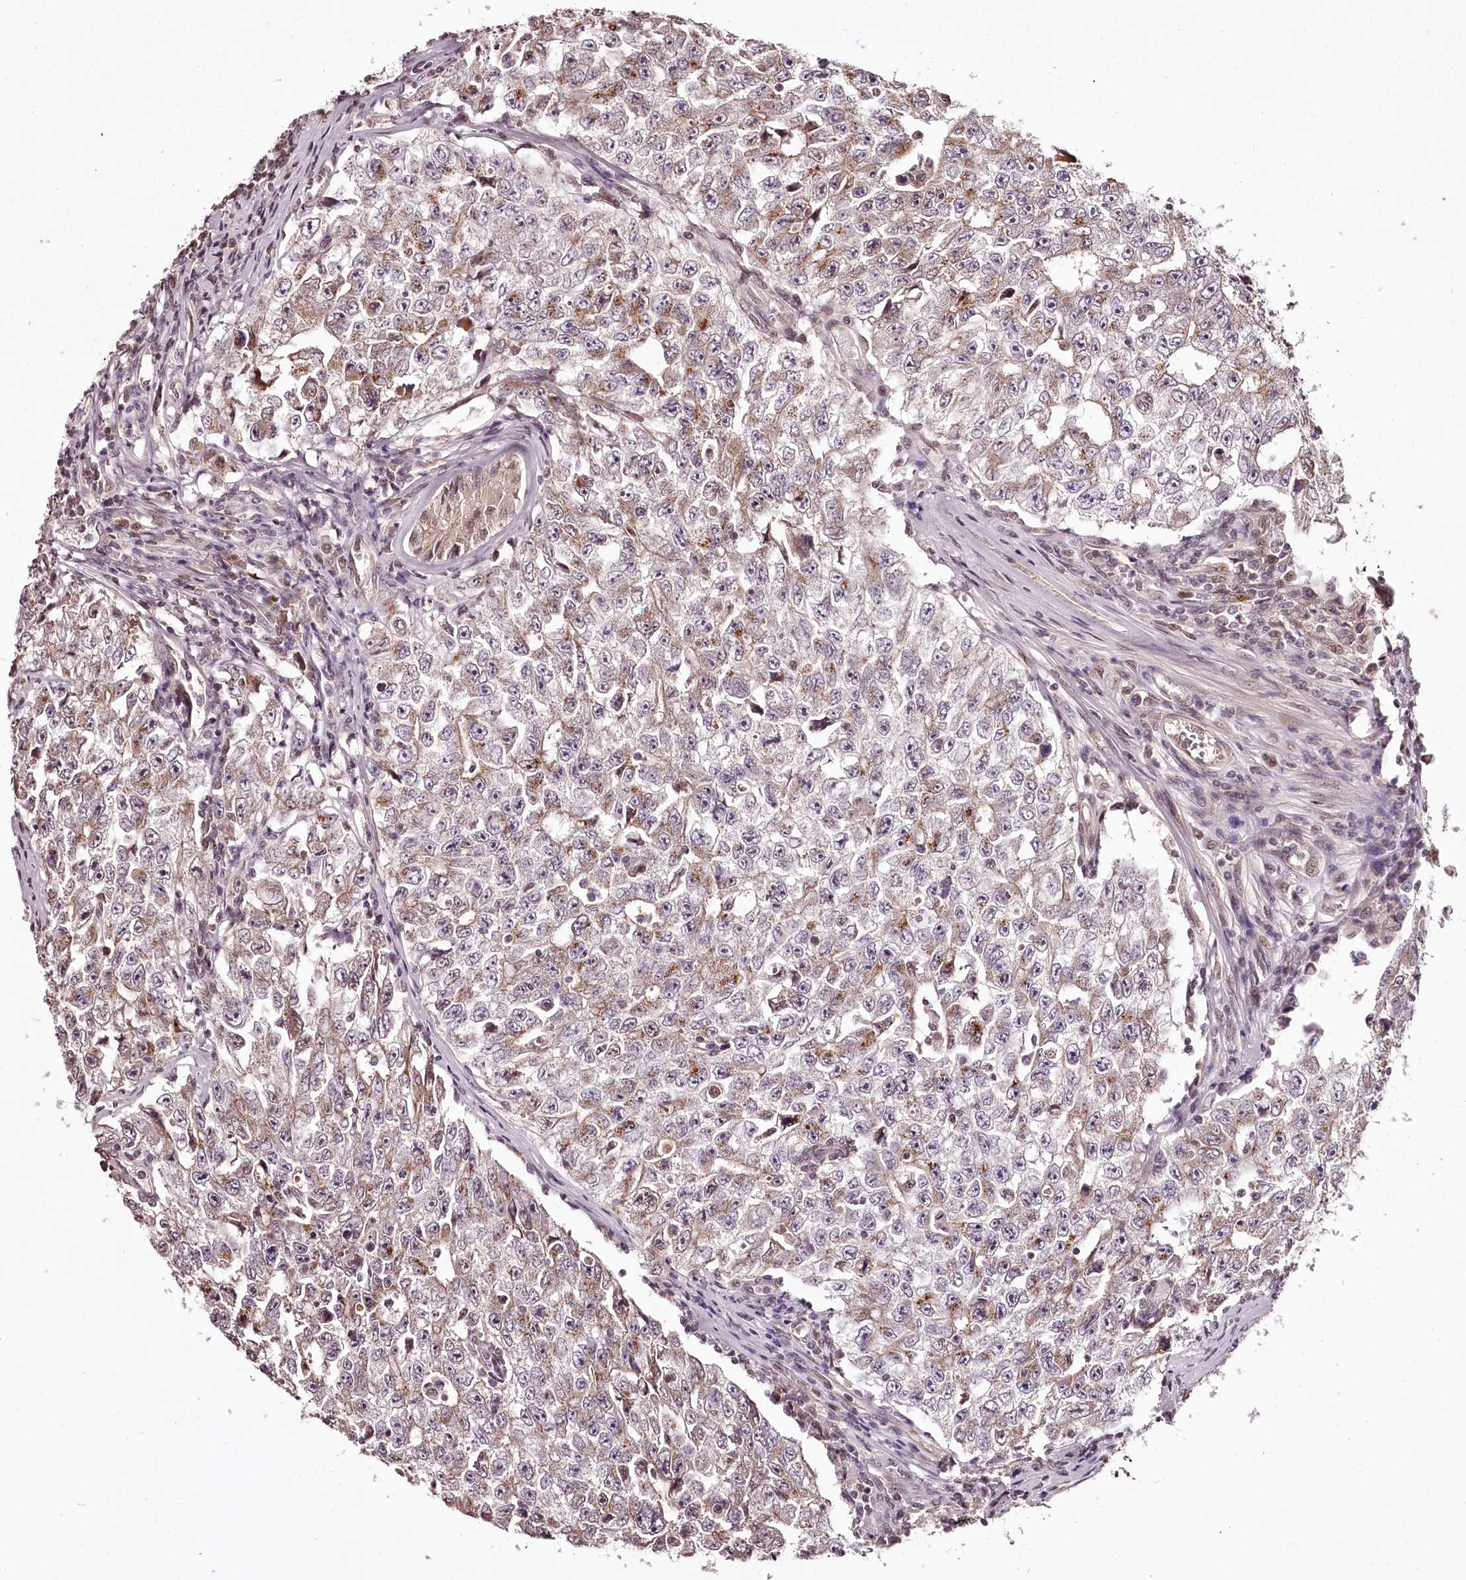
{"staining": {"intensity": "moderate", "quantity": "25%-75%", "location": "cytoplasmic/membranous,nuclear"}, "tissue": "testis cancer", "cell_type": "Tumor cells", "image_type": "cancer", "snomed": [{"axis": "morphology", "description": "Carcinoma, Embryonal, NOS"}, {"axis": "topography", "description": "Testis"}], "caption": "This micrograph displays IHC staining of human embryonal carcinoma (testis), with medium moderate cytoplasmic/membranous and nuclear positivity in approximately 25%-75% of tumor cells.", "gene": "TTC33", "patient": {"sex": "male", "age": 17}}